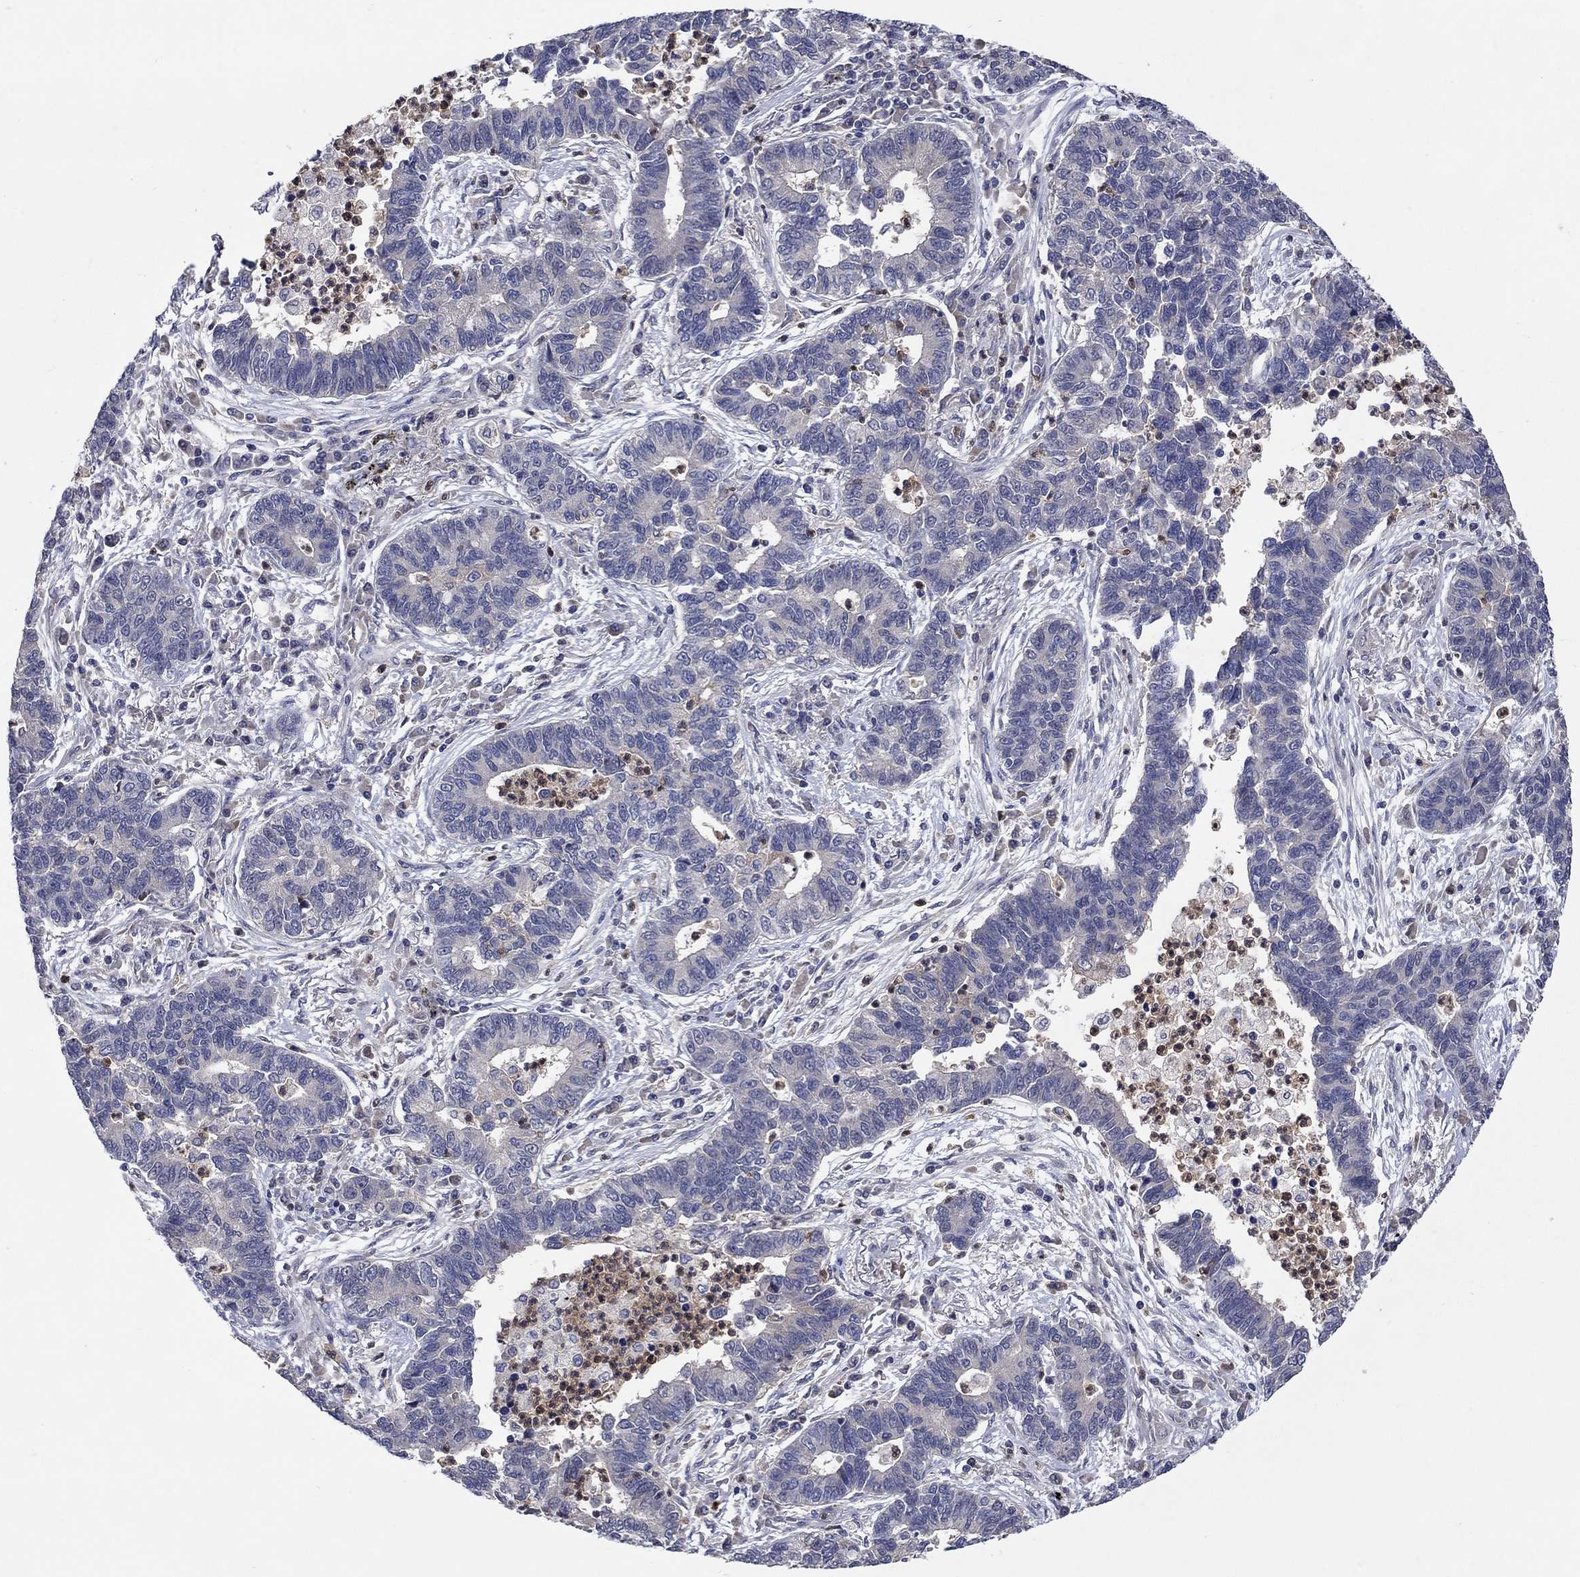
{"staining": {"intensity": "negative", "quantity": "none", "location": "none"}, "tissue": "lung cancer", "cell_type": "Tumor cells", "image_type": "cancer", "snomed": [{"axis": "morphology", "description": "Adenocarcinoma, NOS"}, {"axis": "topography", "description": "Lung"}], "caption": "The histopathology image displays no staining of tumor cells in lung cancer.", "gene": "MSRB1", "patient": {"sex": "female", "age": 57}}